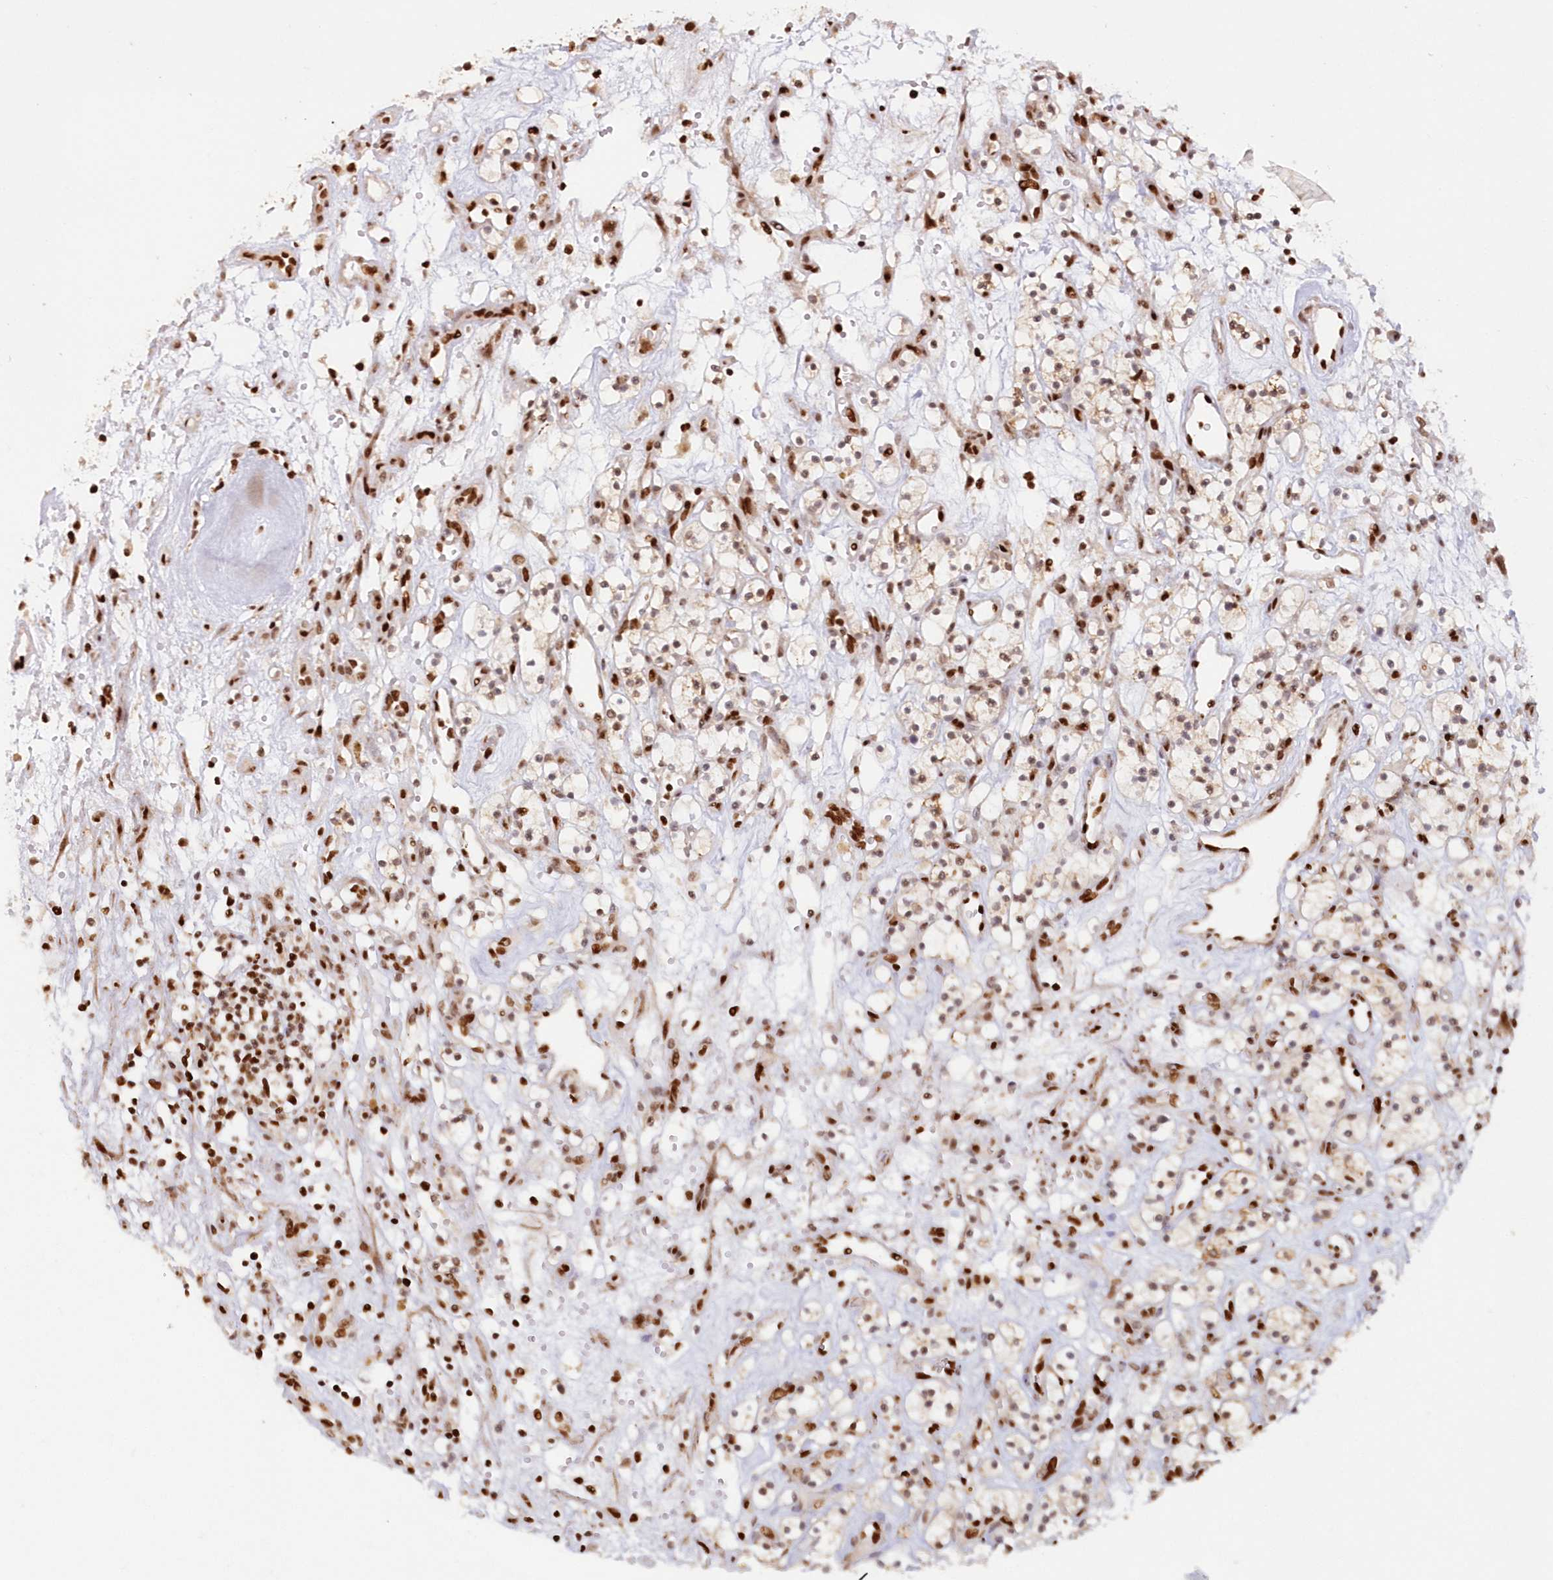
{"staining": {"intensity": "negative", "quantity": "none", "location": "none"}, "tissue": "renal cancer", "cell_type": "Tumor cells", "image_type": "cancer", "snomed": [{"axis": "morphology", "description": "Adenocarcinoma, NOS"}, {"axis": "topography", "description": "Kidney"}], "caption": "The micrograph reveals no staining of tumor cells in renal adenocarcinoma. (Brightfield microscopy of DAB immunohistochemistry at high magnification).", "gene": "POLR2B", "patient": {"sex": "female", "age": 57}}